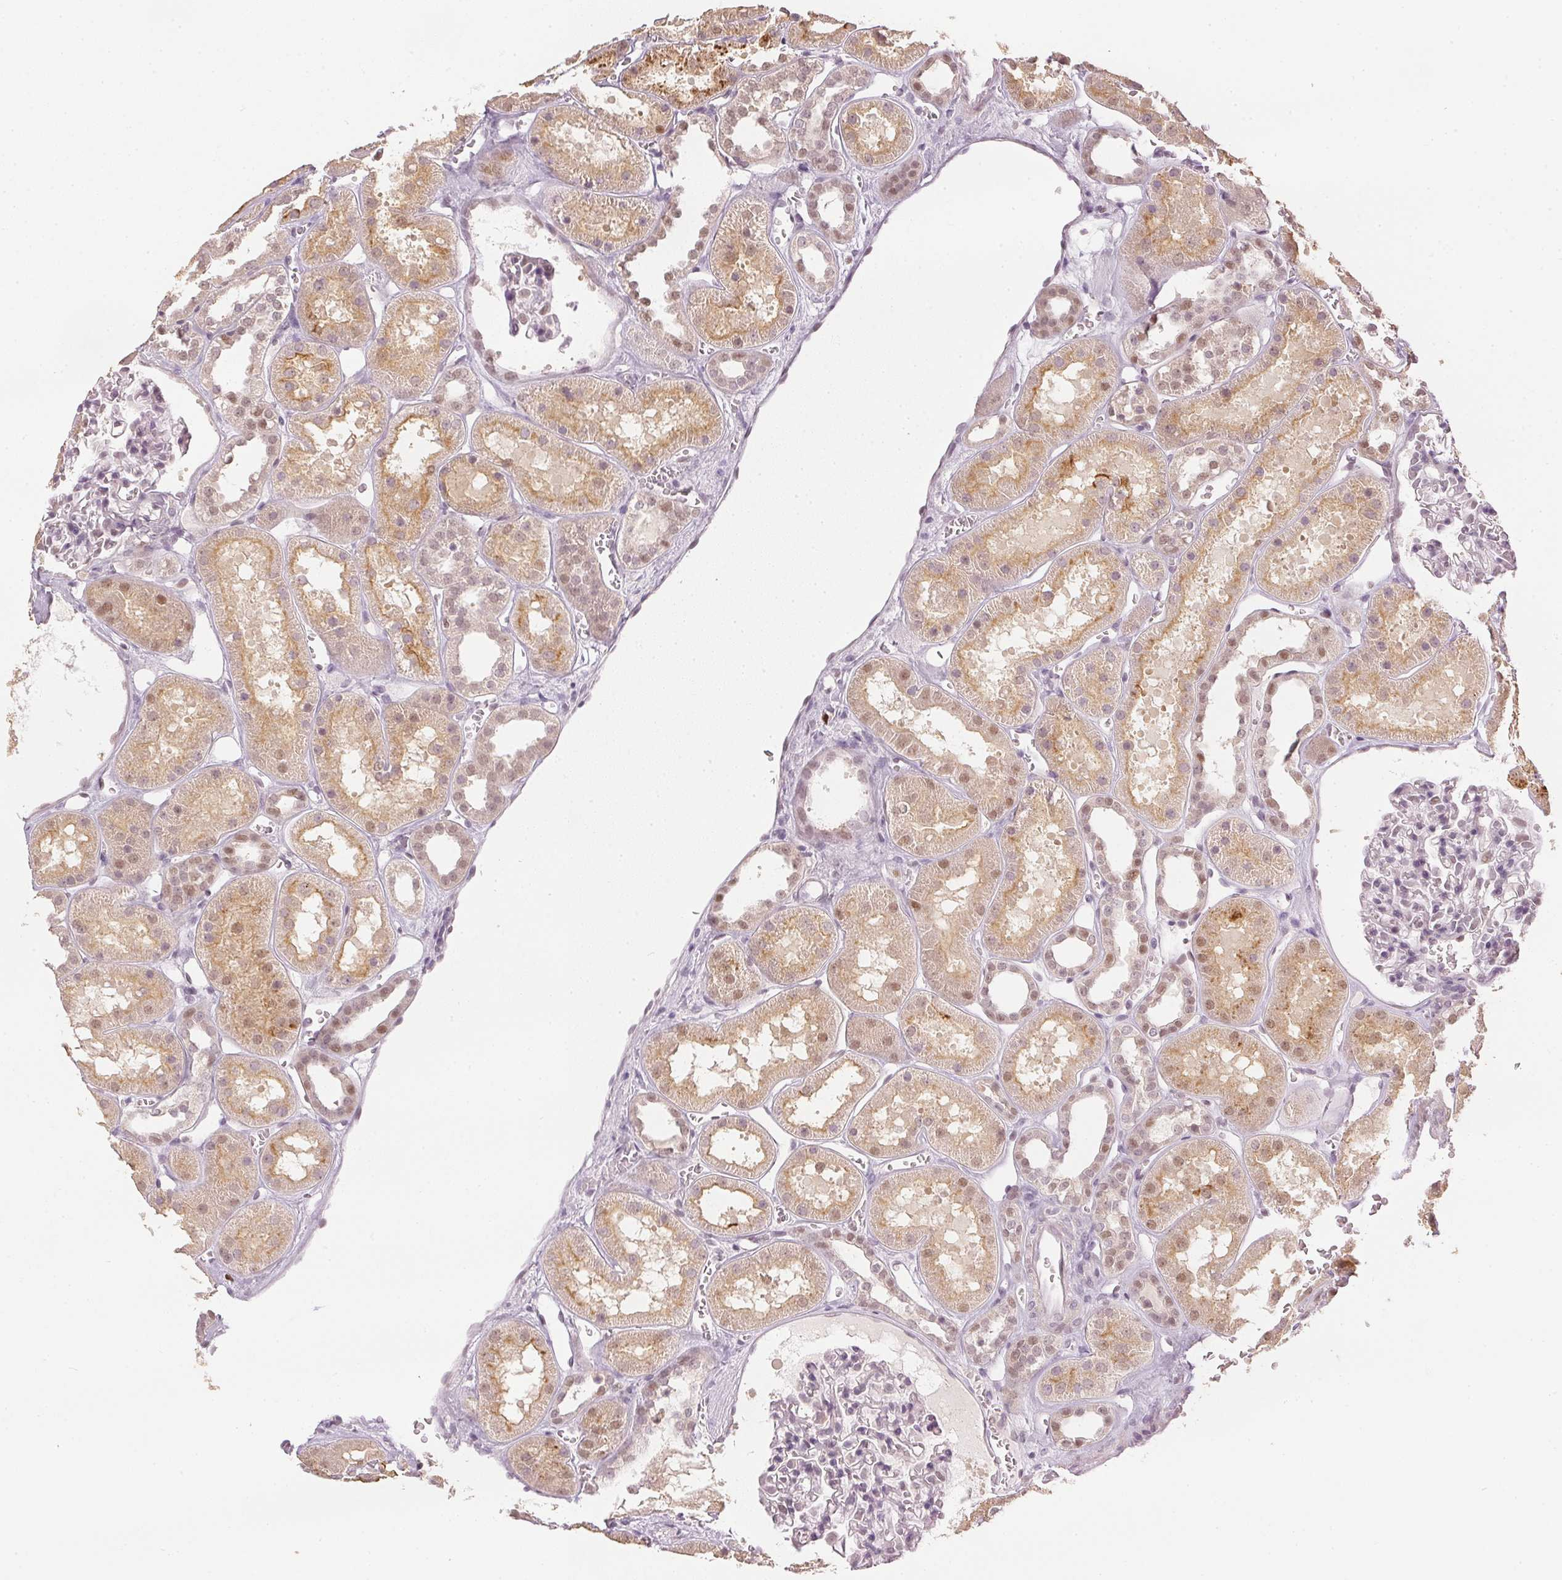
{"staining": {"intensity": "weak", "quantity": "<25%", "location": "nuclear"}, "tissue": "kidney", "cell_type": "Cells in glomeruli", "image_type": "normal", "snomed": [{"axis": "morphology", "description": "Normal tissue, NOS"}, {"axis": "topography", "description": "Kidney"}], "caption": "Protein analysis of unremarkable kidney demonstrates no significant expression in cells in glomeruli.", "gene": "ENSG00000267001", "patient": {"sex": "female", "age": 41}}